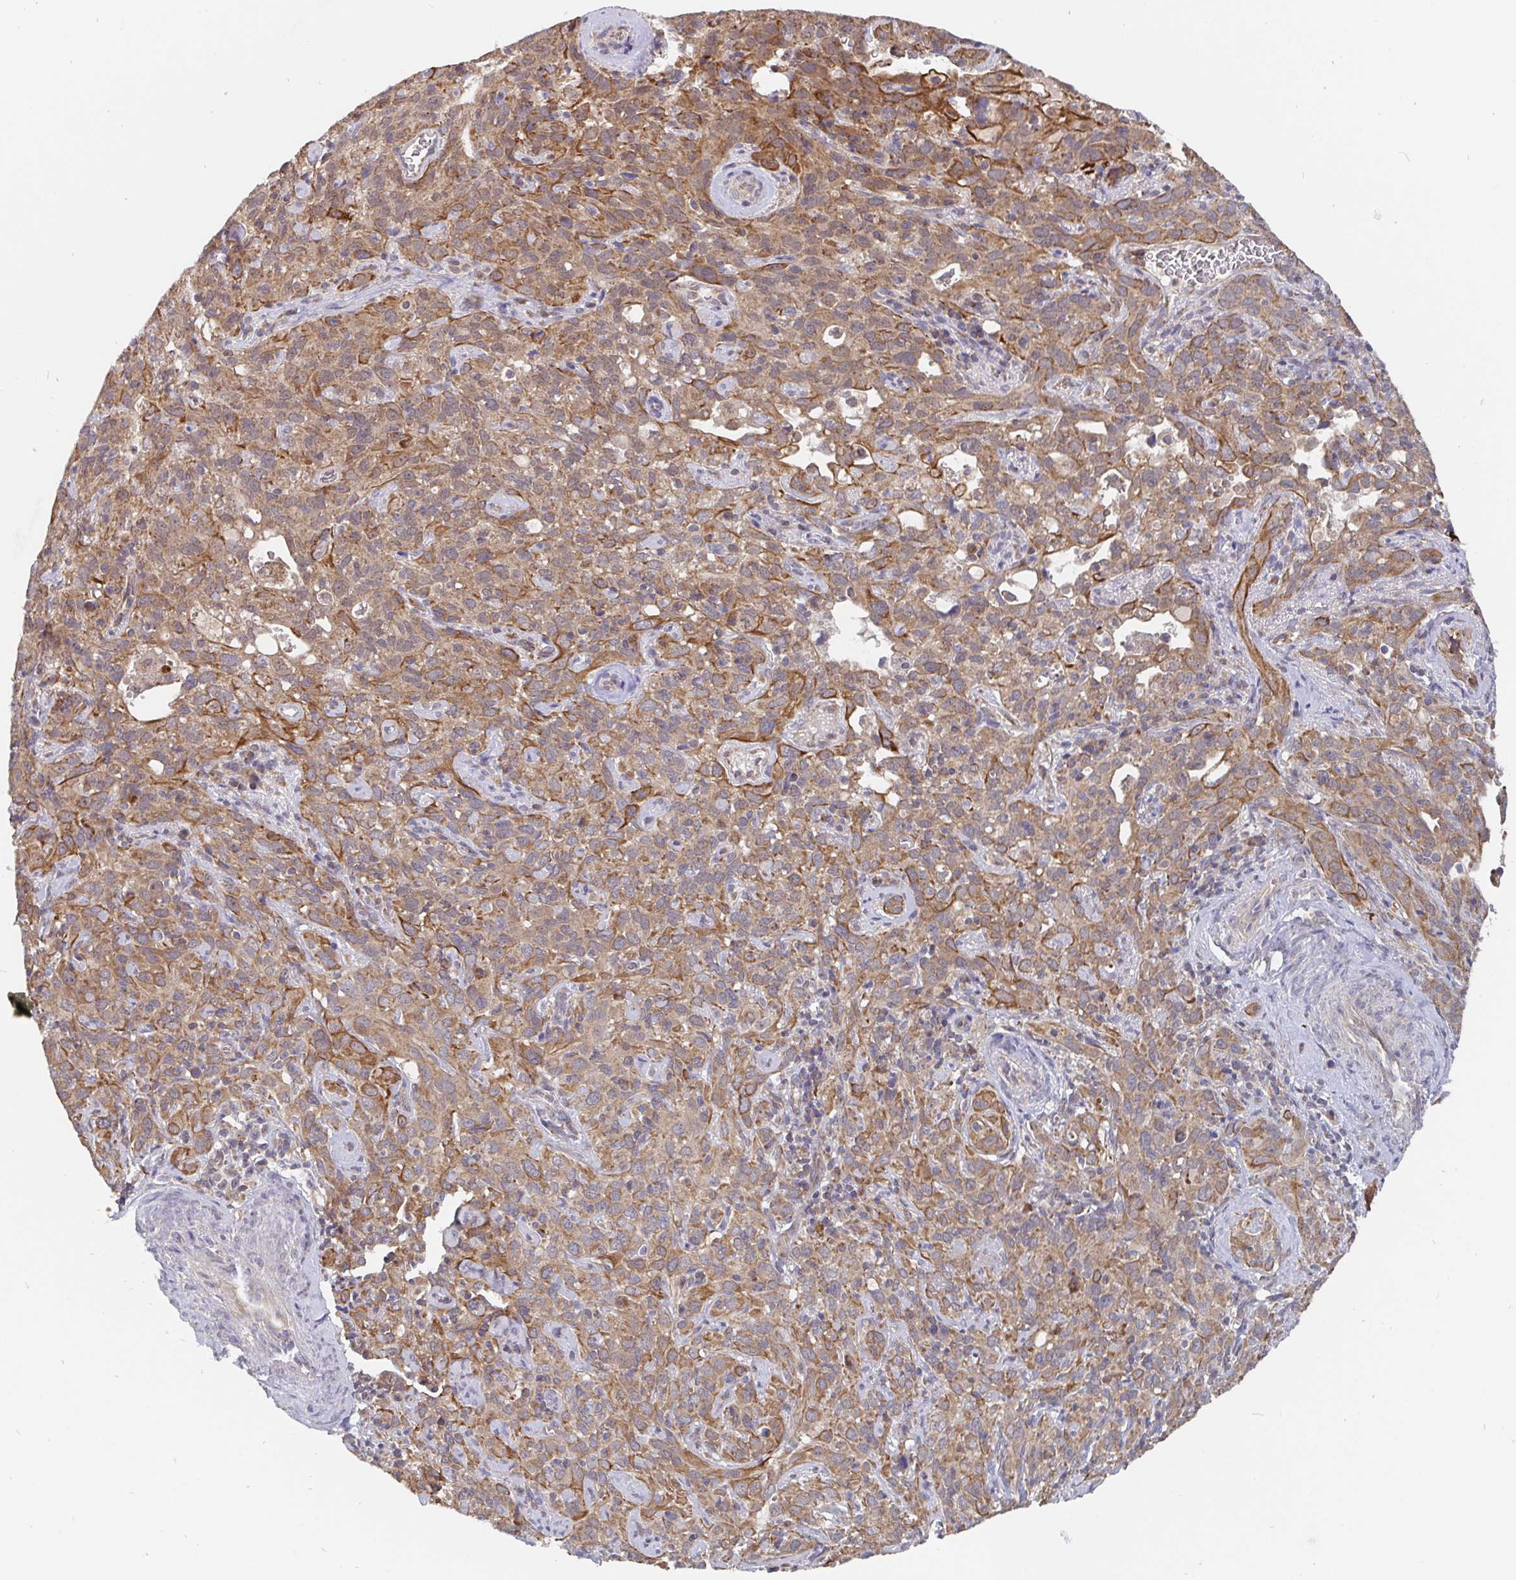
{"staining": {"intensity": "moderate", "quantity": ">75%", "location": "cytoplasmic/membranous"}, "tissue": "cervical cancer", "cell_type": "Tumor cells", "image_type": "cancer", "snomed": [{"axis": "morphology", "description": "Normal tissue, NOS"}, {"axis": "morphology", "description": "Squamous cell carcinoma, NOS"}, {"axis": "topography", "description": "Cervix"}], "caption": "IHC staining of cervical cancer, which demonstrates medium levels of moderate cytoplasmic/membranous positivity in about >75% of tumor cells indicating moderate cytoplasmic/membranous protein expression. The staining was performed using DAB (brown) for protein detection and nuclei were counterstained in hematoxylin (blue).", "gene": "PDF", "patient": {"sex": "female", "age": 51}}